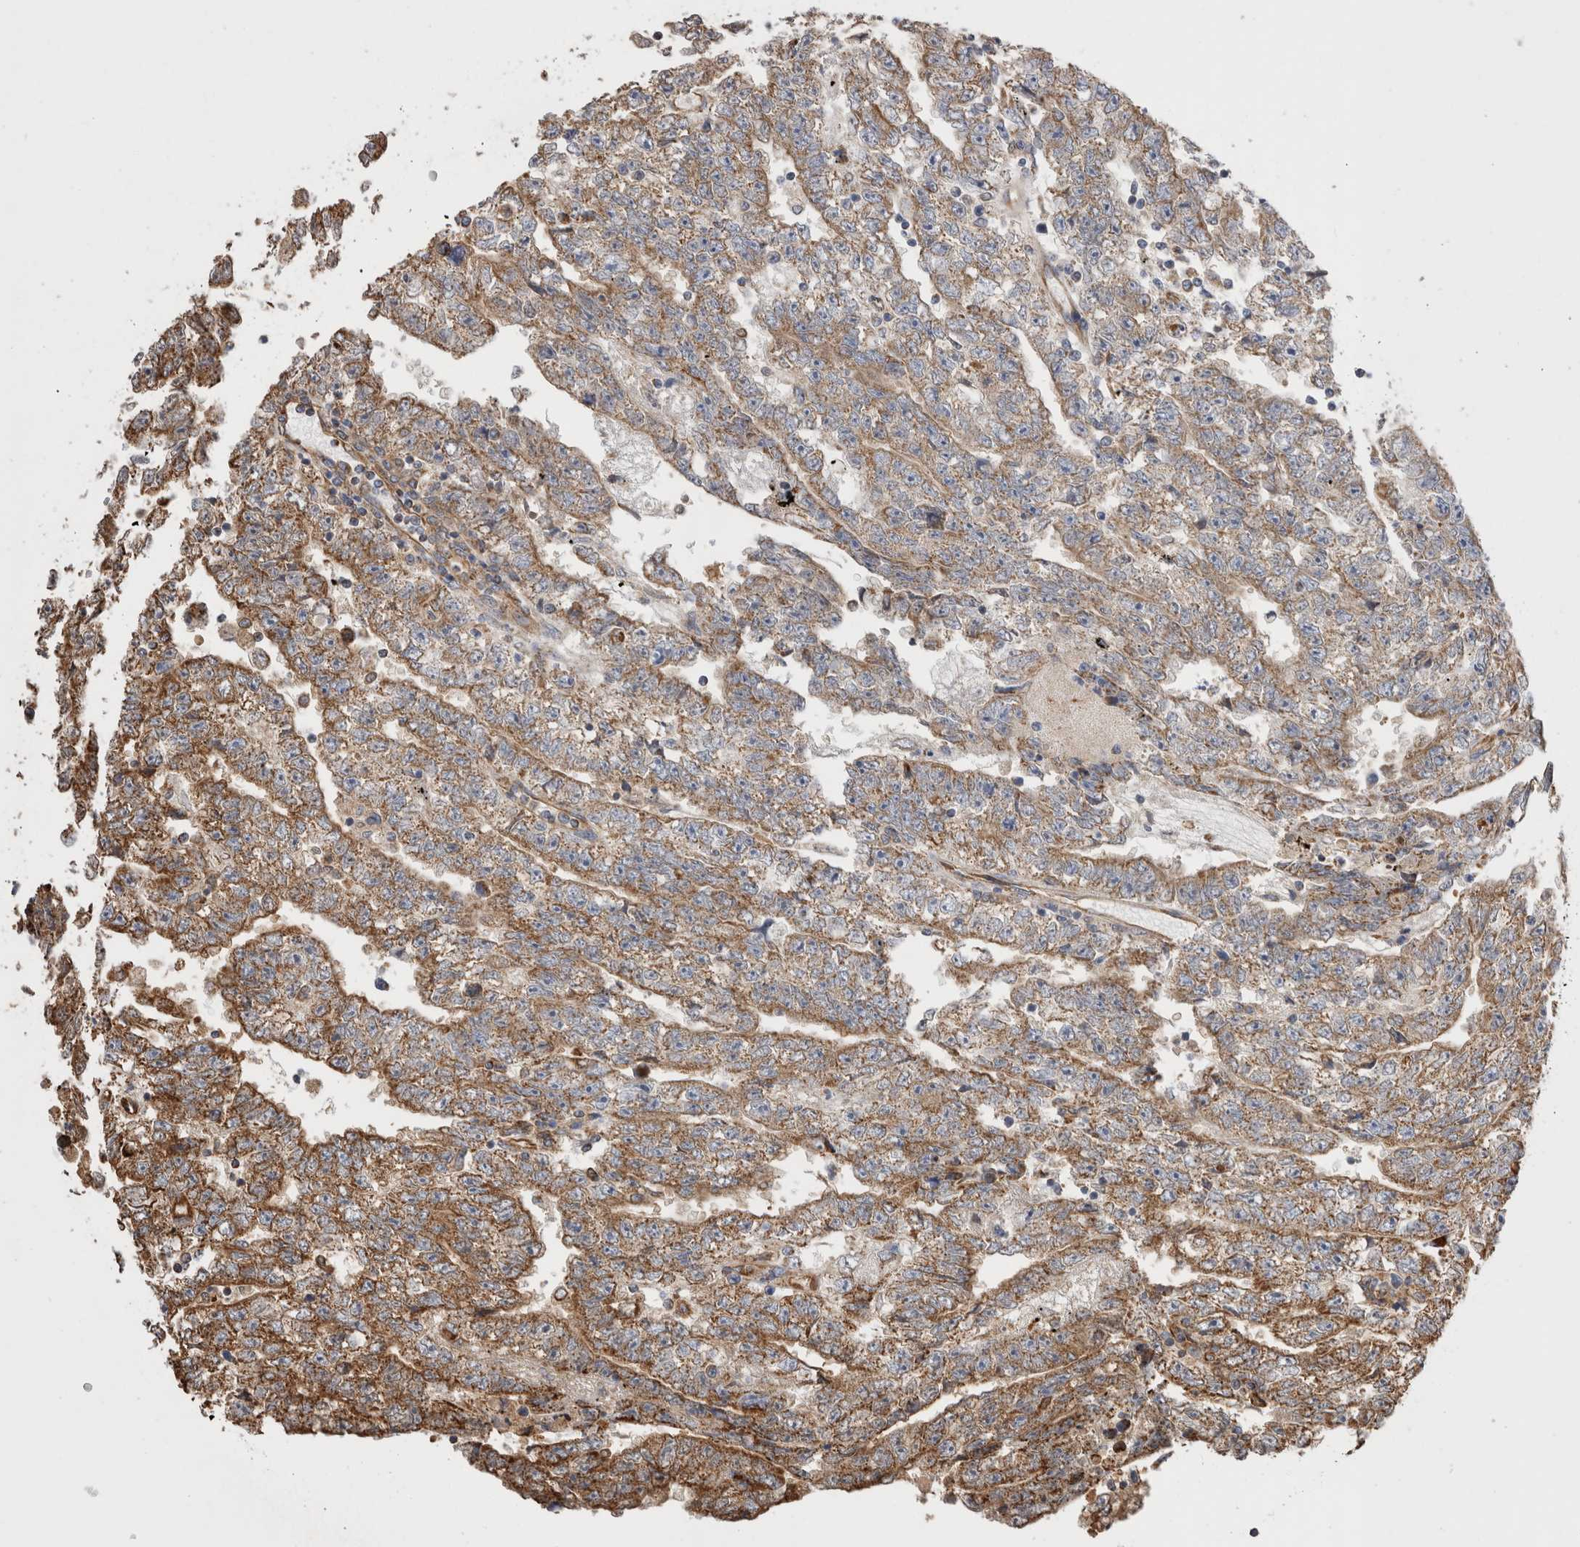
{"staining": {"intensity": "moderate", "quantity": ">75%", "location": "cytoplasmic/membranous"}, "tissue": "testis cancer", "cell_type": "Tumor cells", "image_type": "cancer", "snomed": [{"axis": "morphology", "description": "Carcinoma, Embryonal, NOS"}, {"axis": "topography", "description": "Testis"}], "caption": "Moderate cytoplasmic/membranous protein positivity is appreciated in about >75% of tumor cells in testis cancer.", "gene": "ZNF397", "patient": {"sex": "male", "age": 25}}